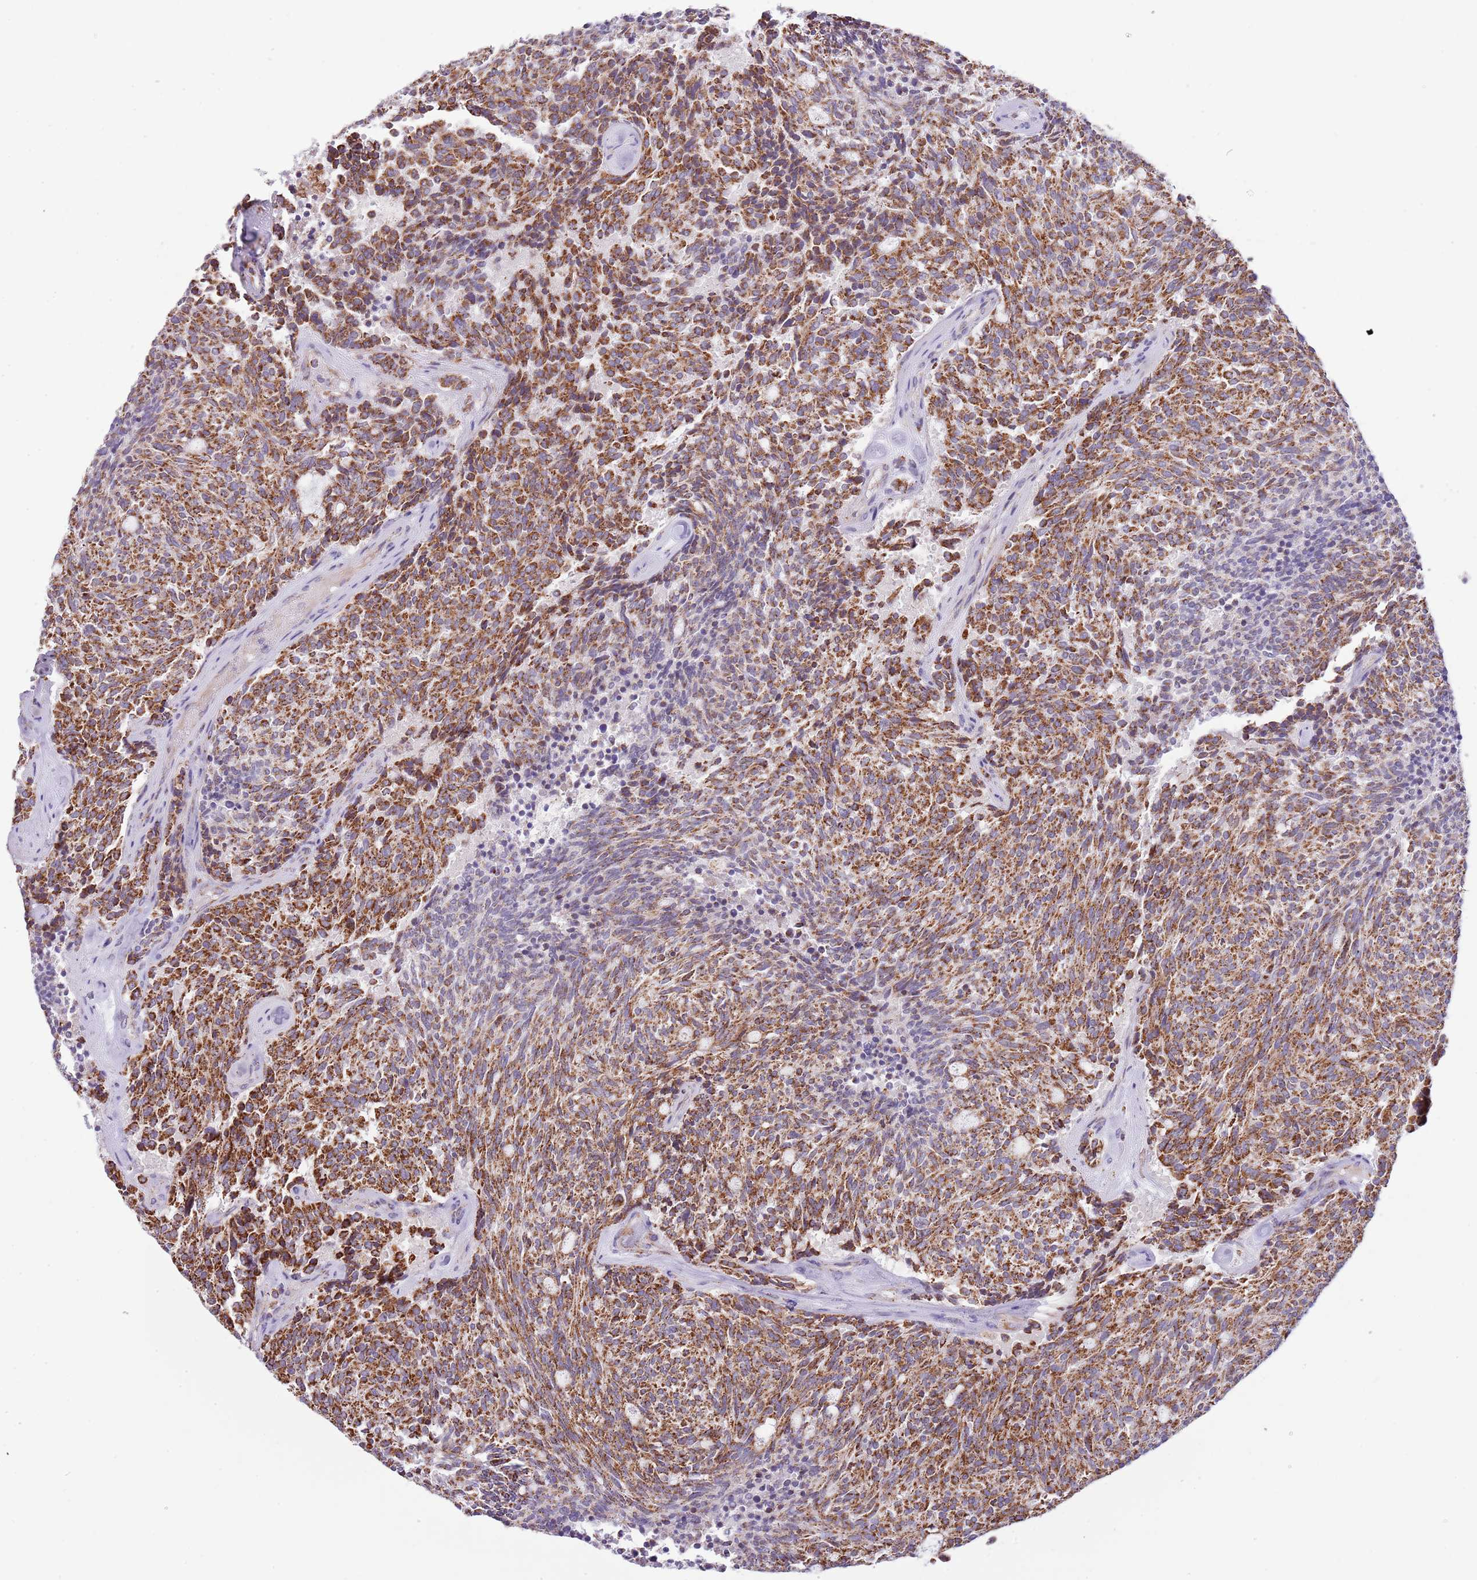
{"staining": {"intensity": "strong", "quantity": ">75%", "location": "cytoplasmic/membranous"}, "tissue": "carcinoid", "cell_type": "Tumor cells", "image_type": "cancer", "snomed": [{"axis": "morphology", "description": "Carcinoid, malignant, NOS"}, {"axis": "topography", "description": "Pancreas"}], "caption": "Protein expression analysis of human carcinoid (malignant) reveals strong cytoplasmic/membranous staining in about >75% of tumor cells. (brown staining indicates protein expression, while blue staining denotes nuclei).", "gene": "LHX6", "patient": {"sex": "female", "age": 54}}